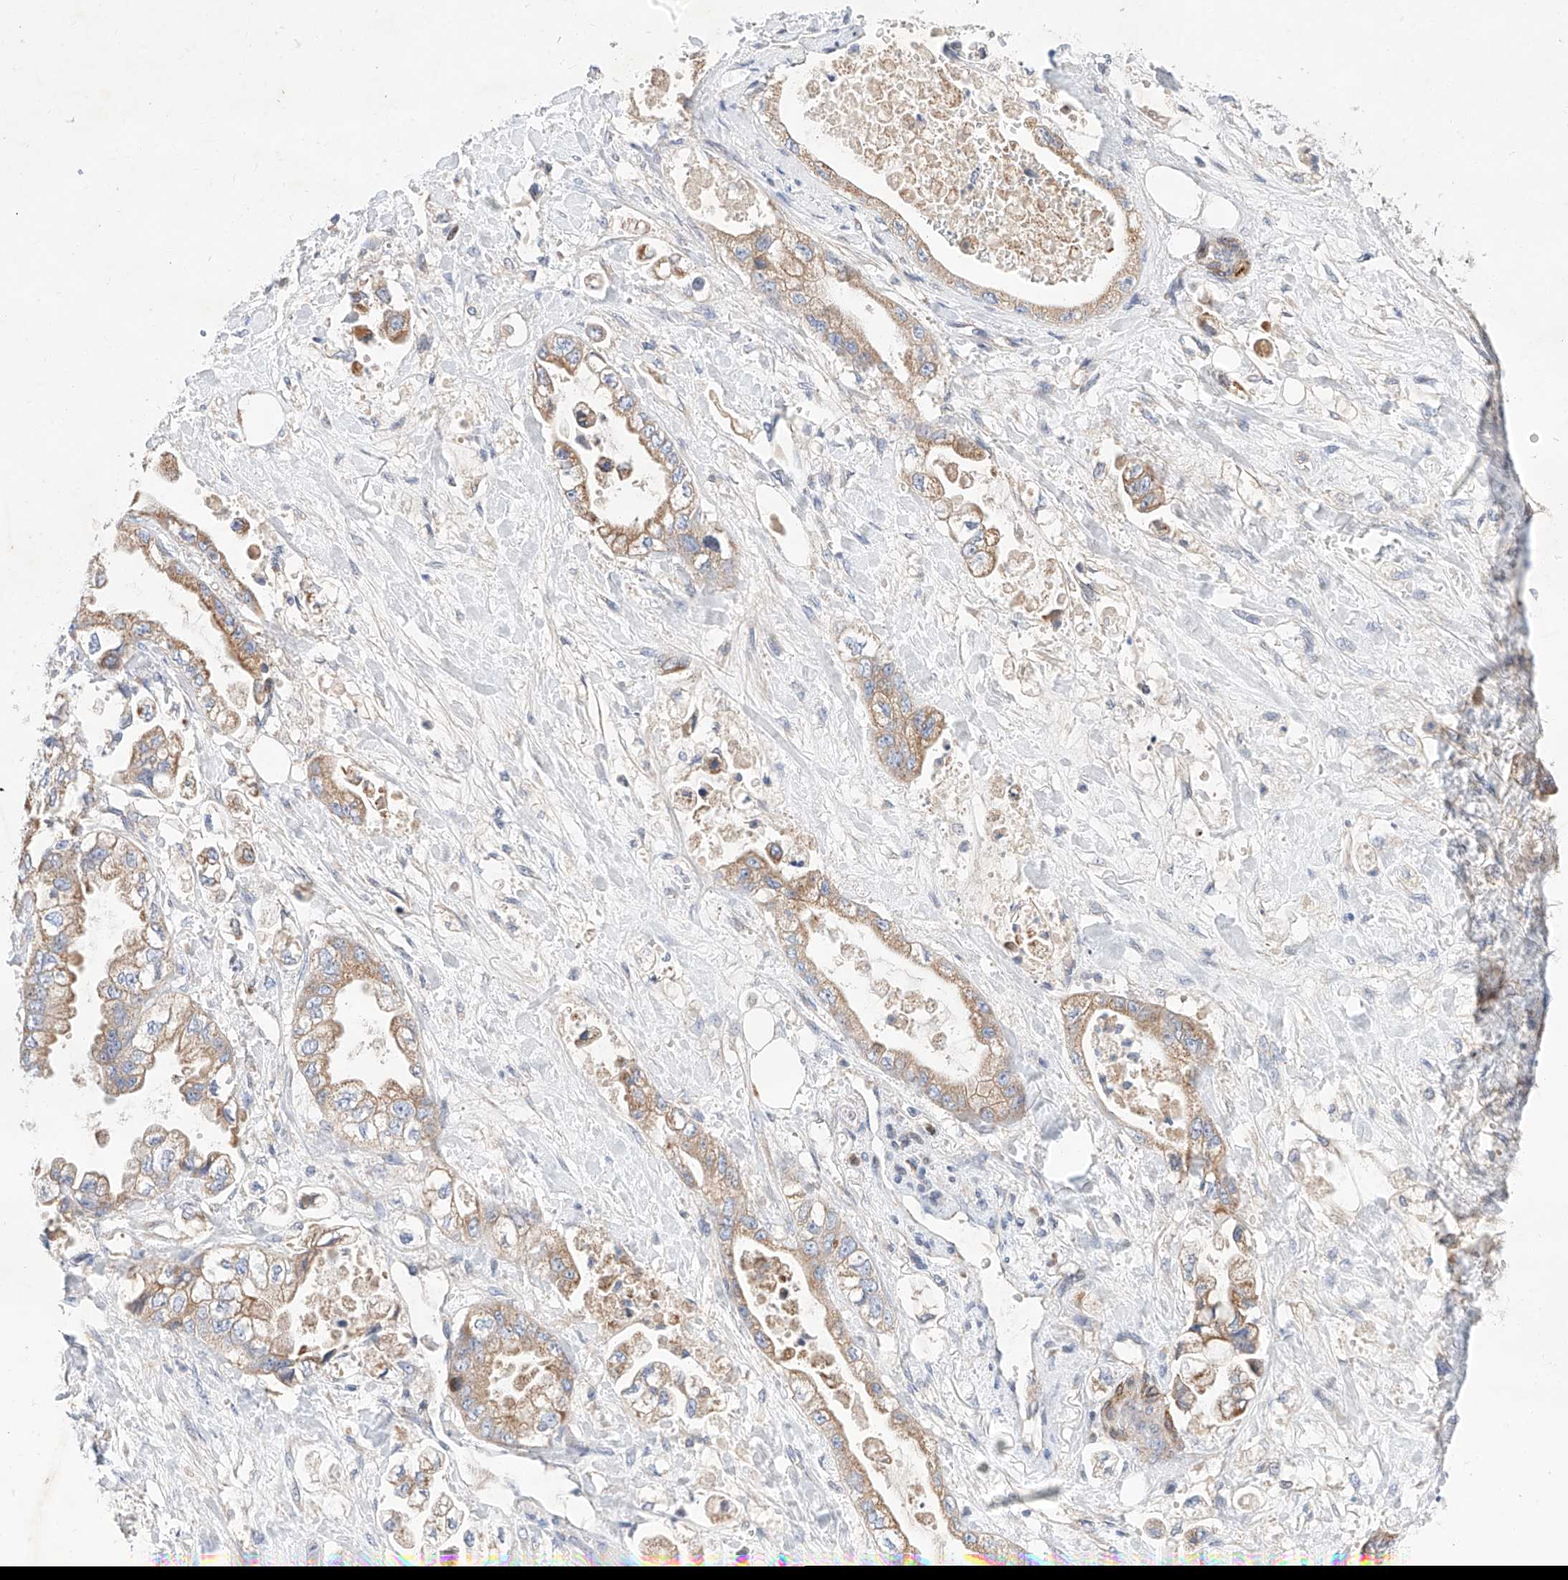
{"staining": {"intensity": "moderate", "quantity": ">75%", "location": "cytoplasmic/membranous"}, "tissue": "stomach cancer", "cell_type": "Tumor cells", "image_type": "cancer", "snomed": [{"axis": "morphology", "description": "Adenocarcinoma, NOS"}, {"axis": "topography", "description": "Stomach"}], "caption": "A brown stain labels moderate cytoplasmic/membranous positivity of a protein in human stomach adenocarcinoma tumor cells. The staining is performed using DAB brown chromogen to label protein expression. The nuclei are counter-stained blue using hematoxylin.", "gene": "C6orf118", "patient": {"sex": "male", "age": 62}}